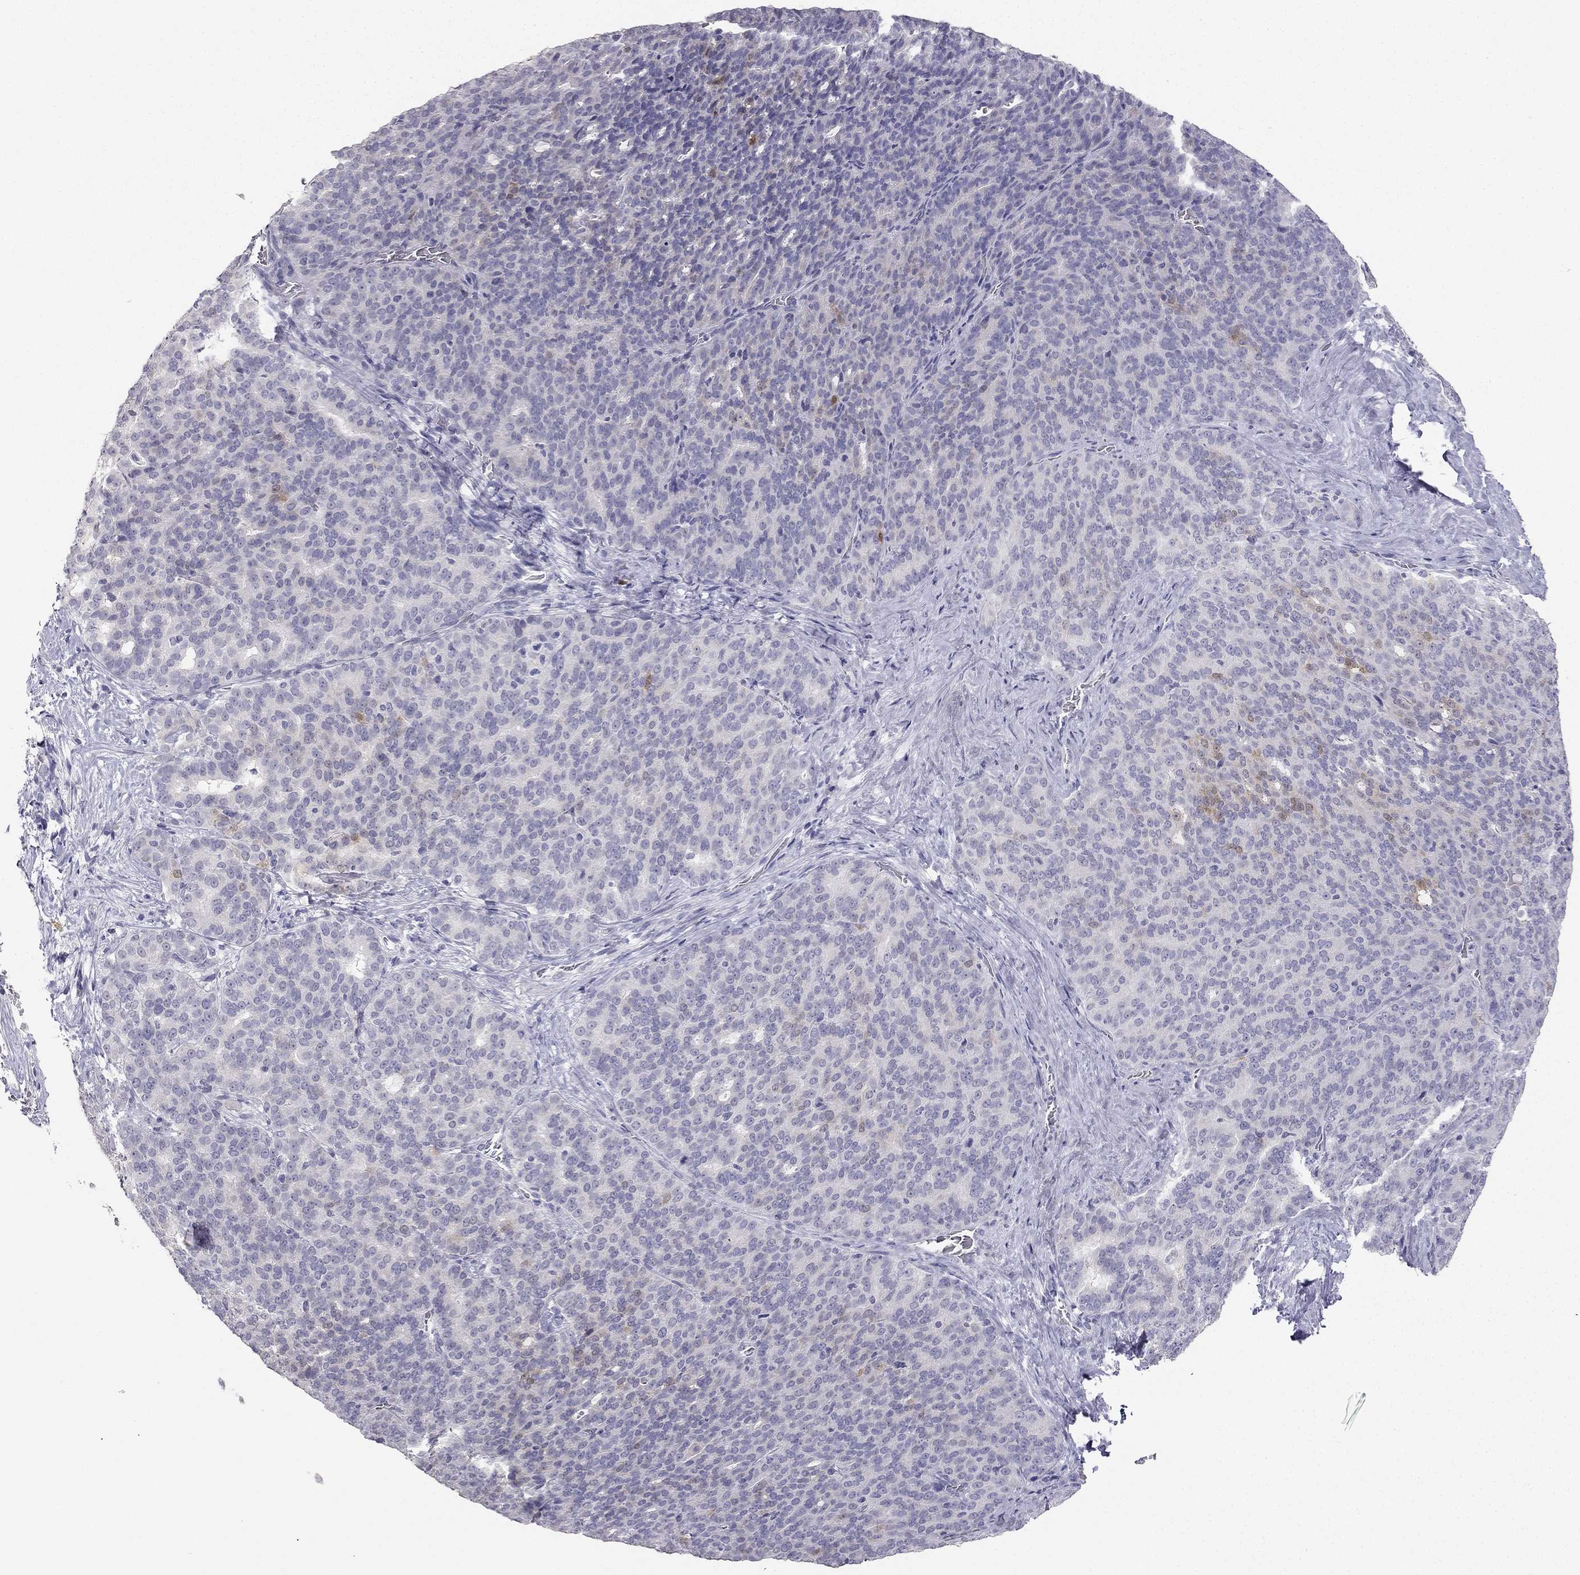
{"staining": {"intensity": "weak", "quantity": "<25%", "location": "cytoplasmic/membranous"}, "tissue": "liver cancer", "cell_type": "Tumor cells", "image_type": "cancer", "snomed": [{"axis": "morphology", "description": "Cholangiocarcinoma"}, {"axis": "topography", "description": "Liver"}], "caption": "Tumor cells show no significant protein staining in cholangiocarcinoma (liver).", "gene": "CALB2", "patient": {"sex": "female", "age": 47}}